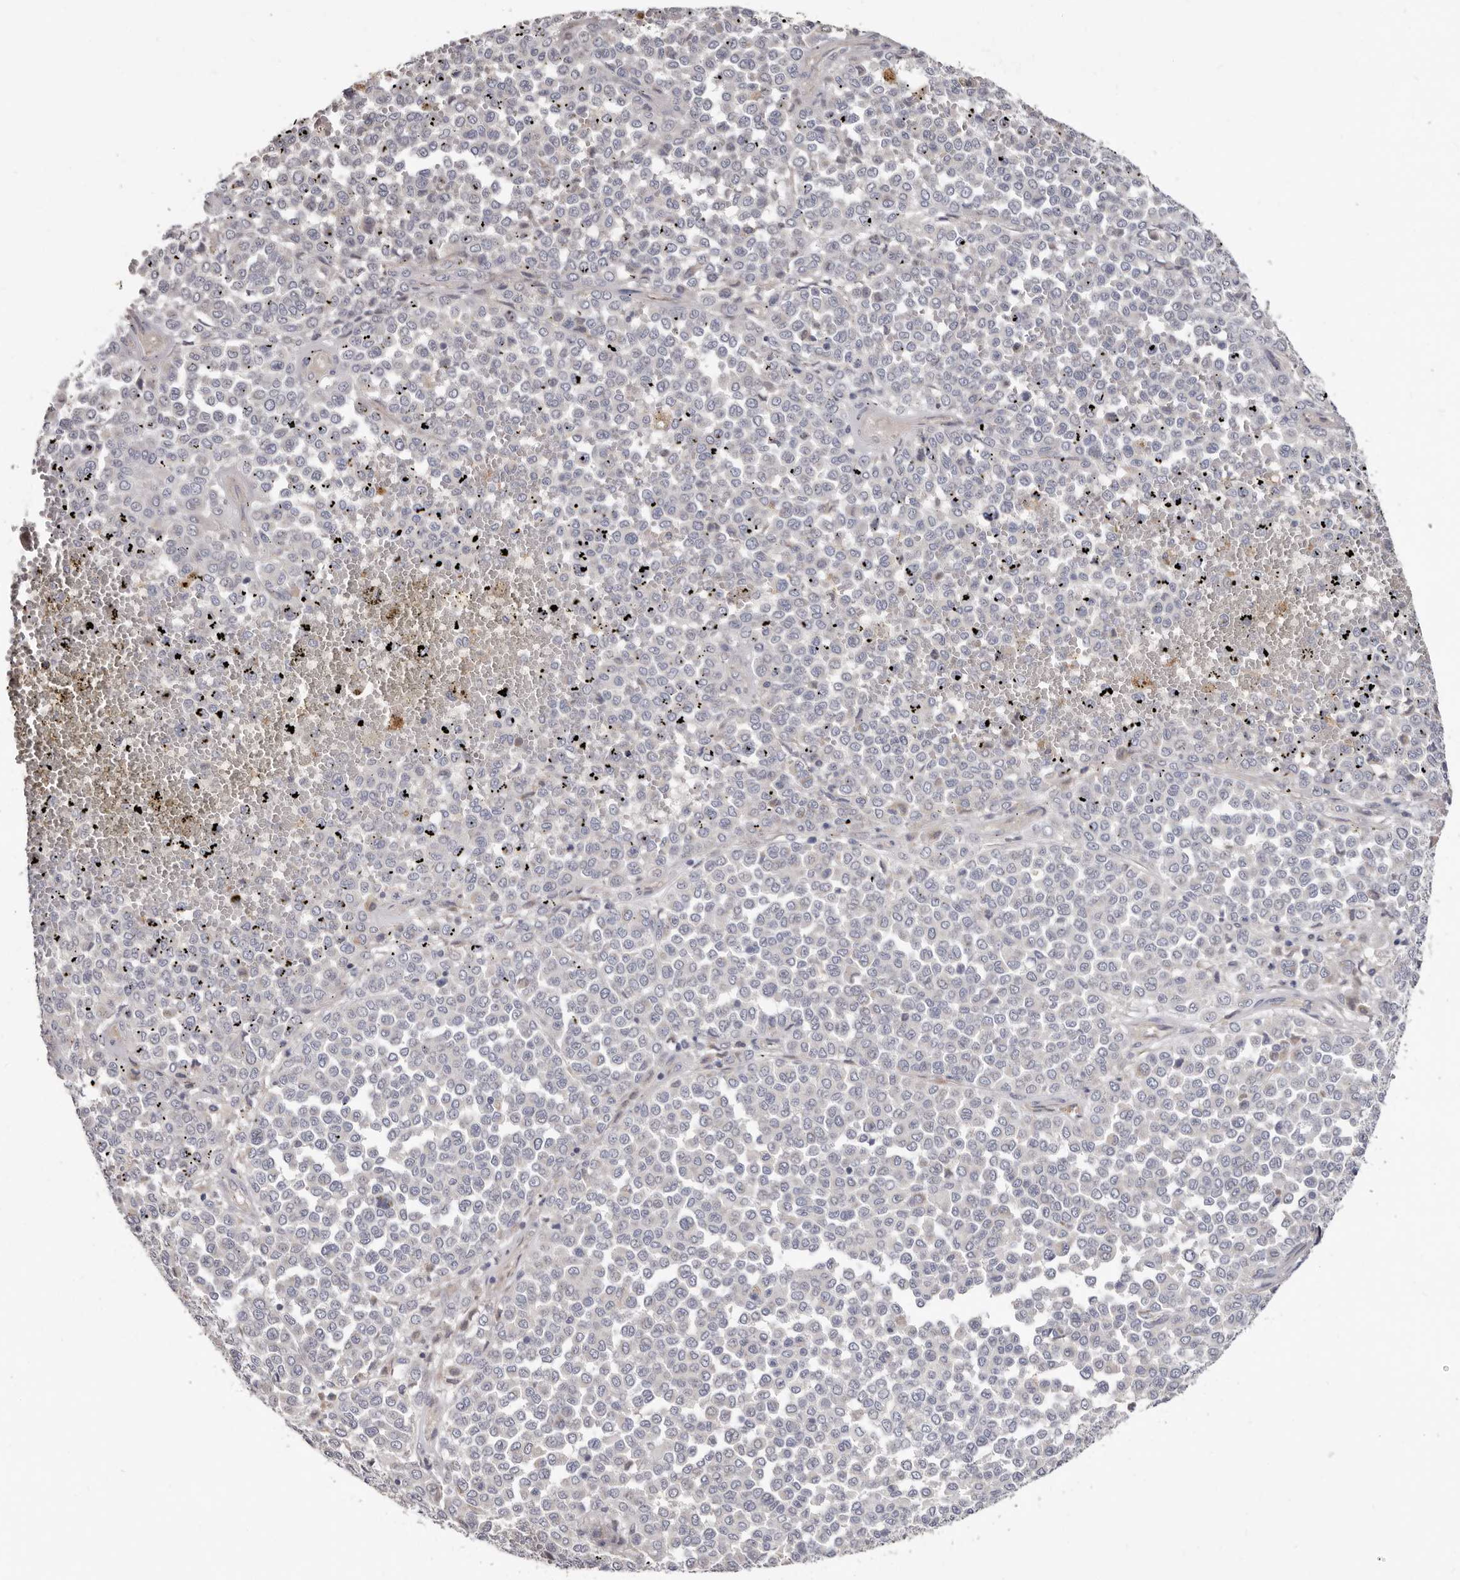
{"staining": {"intensity": "negative", "quantity": "none", "location": "none"}, "tissue": "melanoma", "cell_type": "Tumor cells", "image_type": "cancer", "snomed": [{"axis": "morphology", "description": "Malignant melanoma, Metastatic site"}, {"axis": "topography", "description": "Pancreas"}], "caption": "An immunohistochemistry micrograph of malignant melanoma (metastatic site) is shown. There is no staining in tumor cells of malignant melanoma (metastatic site). The staining was performed using DAB to visualize the protein expression in brown, while the nuclei were stained in blue with hematoxylin (Magnification: 20x).", "gene": "SPTA1", "patient": {"sex": "female", "age": 30}}